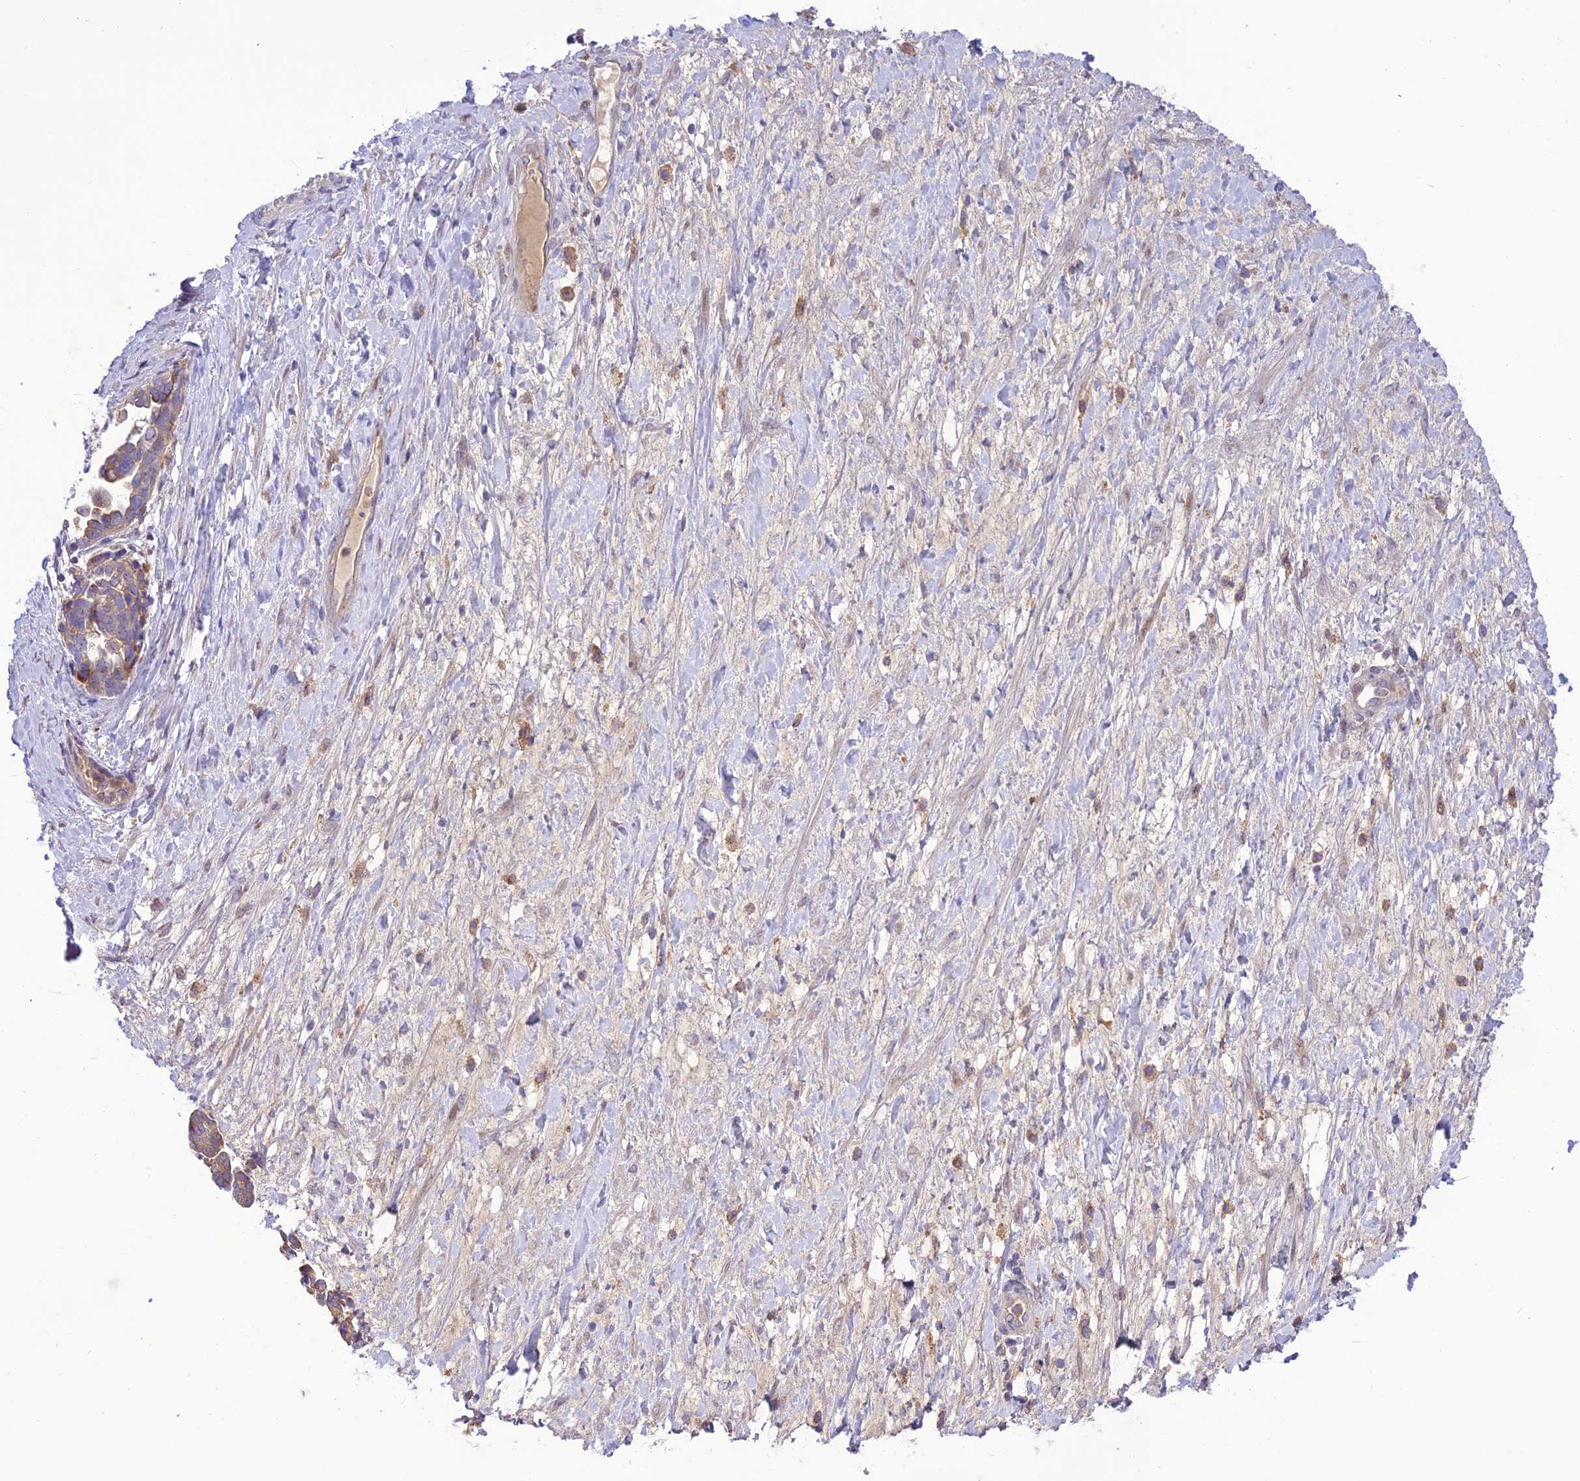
{"staining": {"intensity": "weak", "quantity": ">75%", "location": "cytoplasmic/membranous"}, "tissue": "ovarian cancer", "cell_type": "Tumor cells", "image_type": "cancer", "snomed": [{"axis": "morphology", "description": "Cystadenocarcinoma, serous, NOS"}, {"axis": "topography", "description": "Ovary"}], "caption": "About >75% of tumor cells in human ovarian serous cystadenocarcinoma reveal weak cytoplasmic/membranous protein staining as visualized by brown immunohistochemical staining.", "gene": "JMY", "patient": {"sex": "female", "age": 54}}